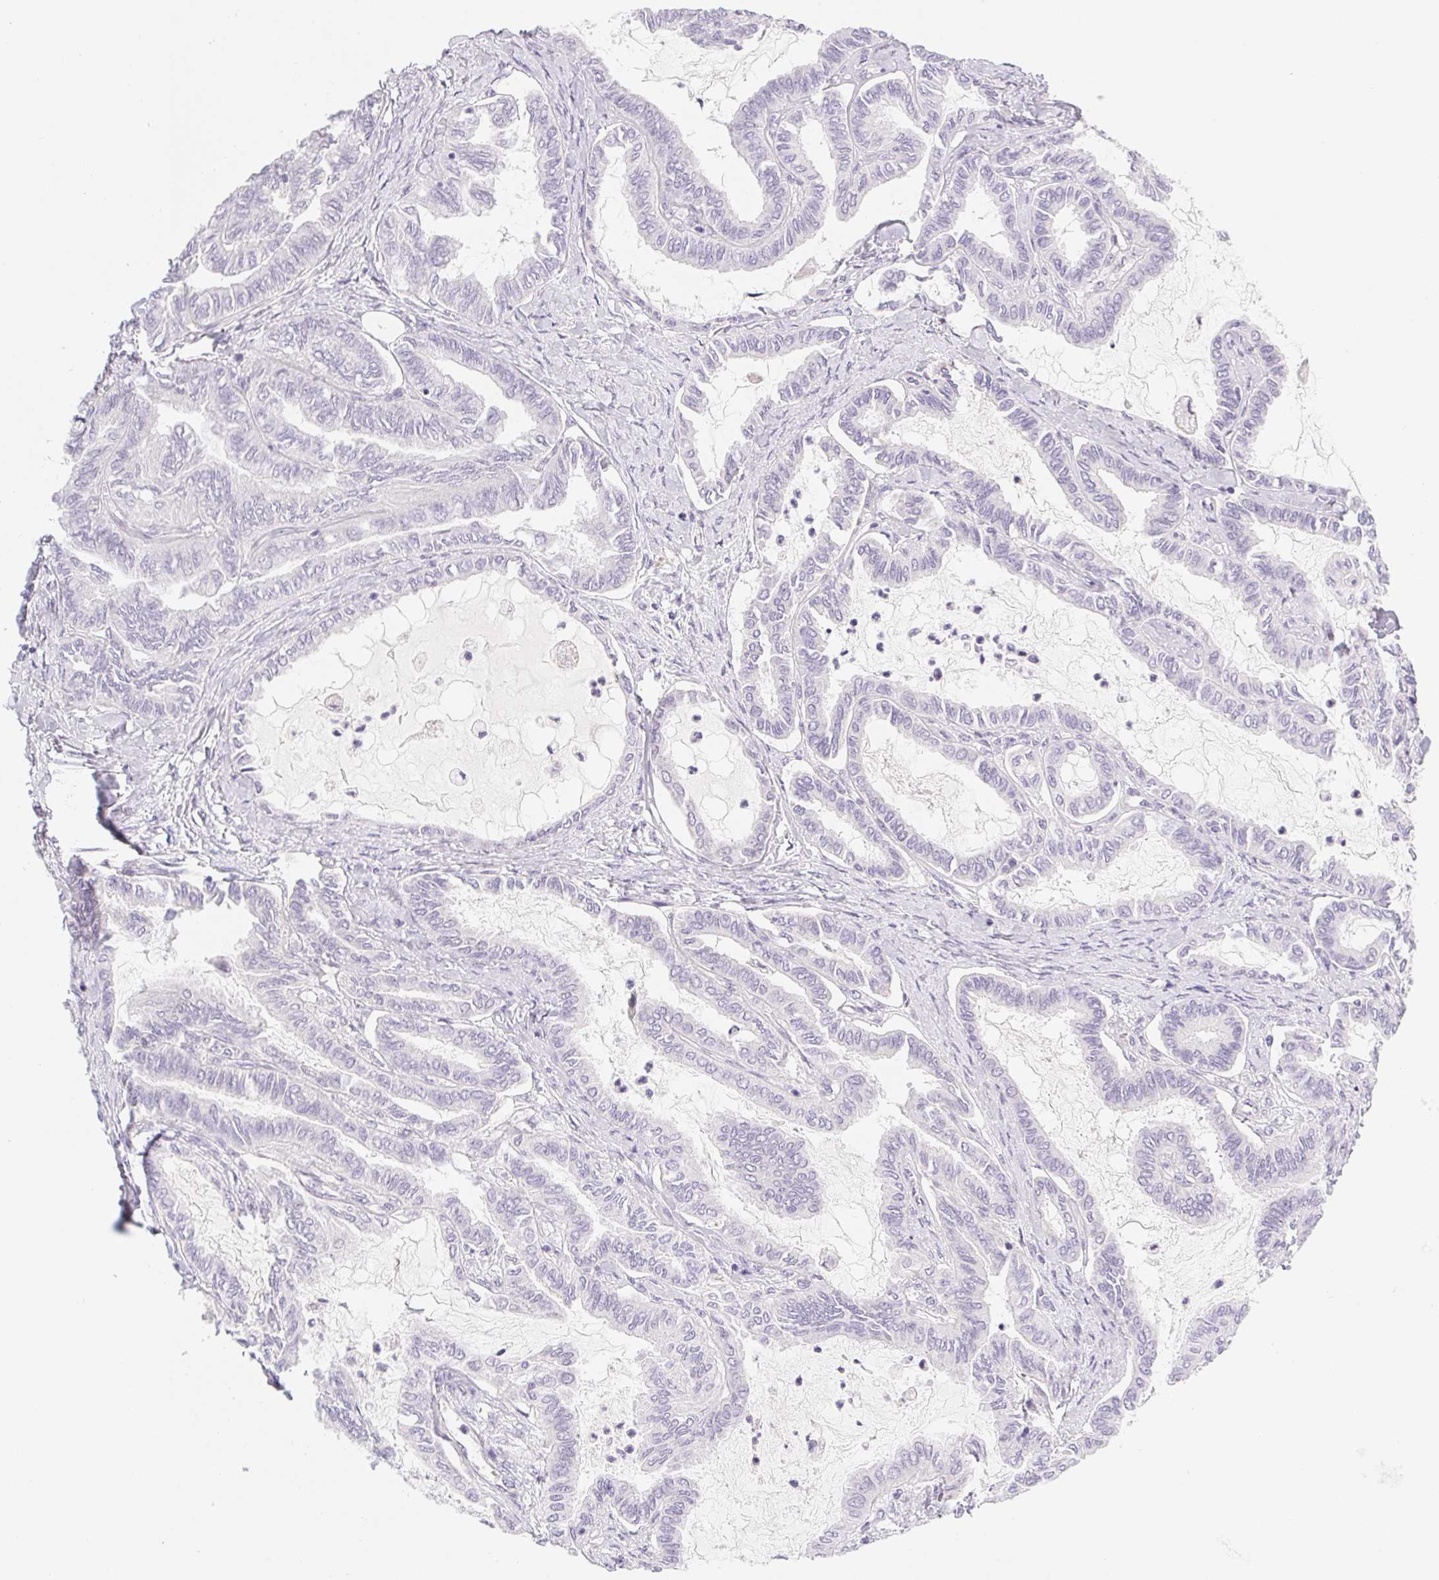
{"staining": {"intensity": "negative", "quantity": "none", "location": "none"}, "tissue": "ovarian cancer", "cell_type": "Tumor cells", "image_type": "cancer", "snomed": [{"axis": "morphology", "description": "Carcinoma, endometroid"}, {"axis": "topography", "description": "Ovary"}], "caption": "This is an IHC image of ovarian endometroid carcinoma. There is no positivity in tumor cells.", "gene": "CTNND2", "patient": {"sex": "female", "age": 70}}